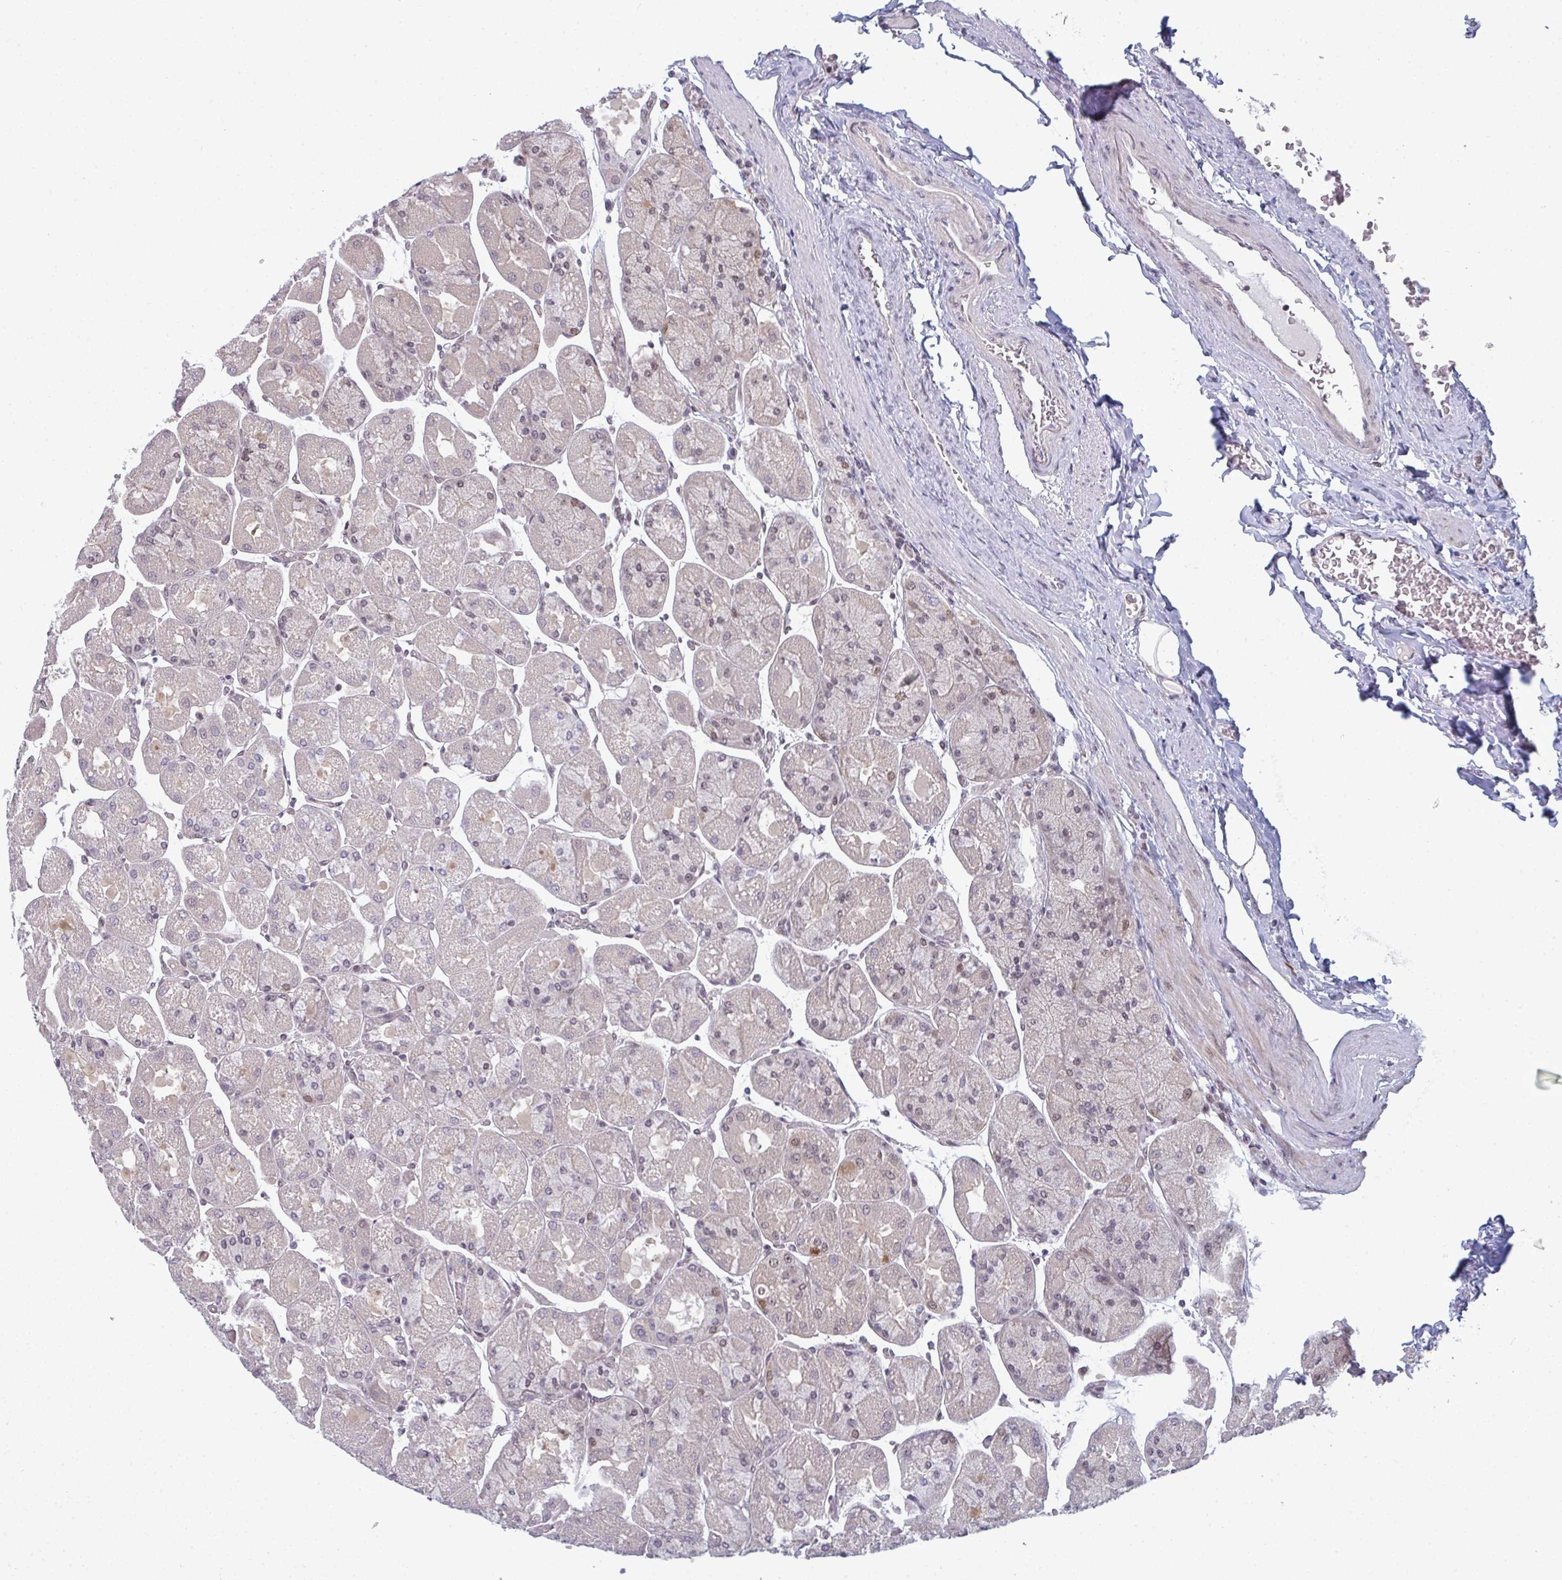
{"staining": {"intensity": "weak", "quantity": "25%-75%", "location": "nuclear"}, "tissue": "stomach", "cell_type": "Glandular cells", "image_type": "normal", "snomed": [{"axis": "morphology", "description": "Normal tissue, NOS"}, {"axis": "topography", "description": "Stomach"}], "caption": "Immunohistochemical staining of unremarkable human stomach exhibits weak nuclear protein staining in approximately 25%-75% of glandular cells.", "gene": "ATF1", "patient": {"sex": "female", "age": 61}}